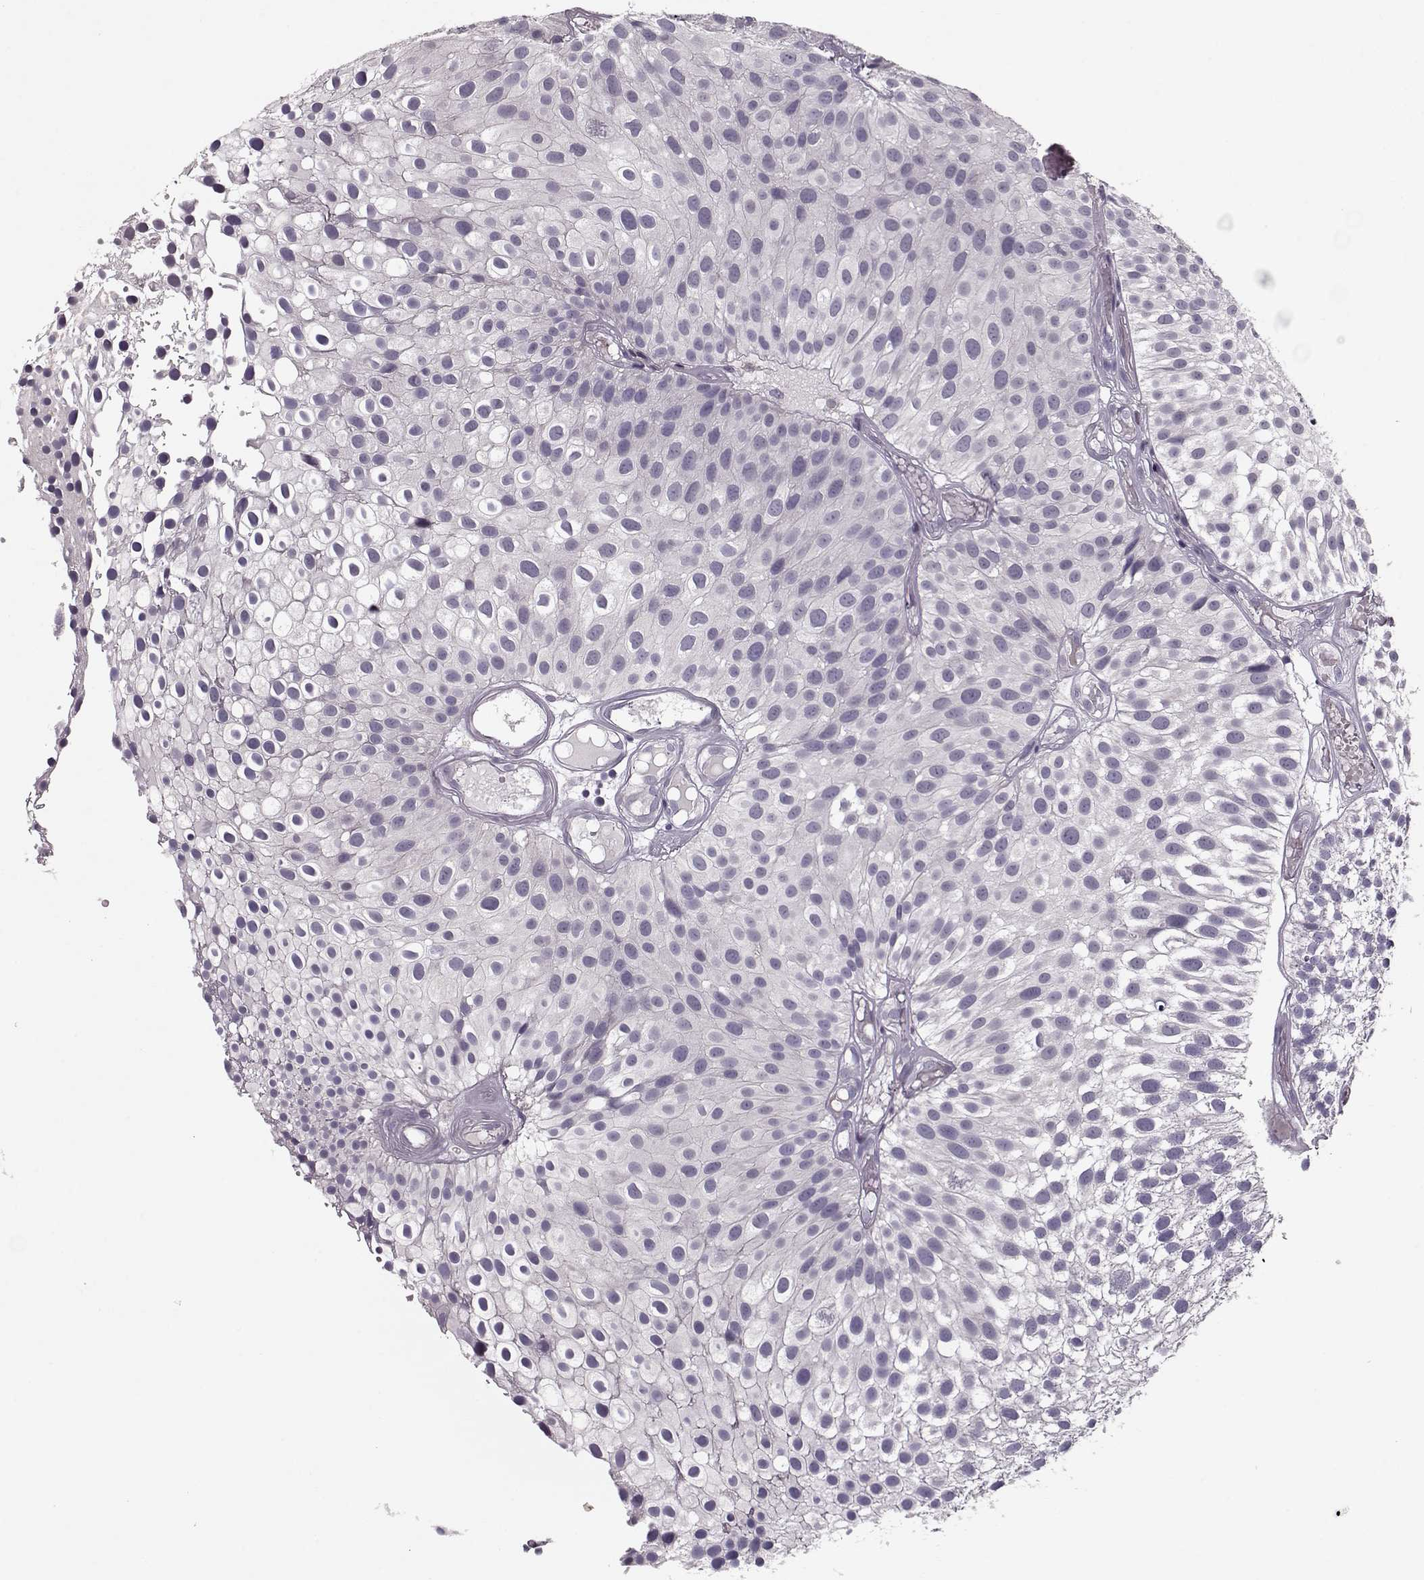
{"staining": {"intensity": "negative", "quantity": "none", "location": "none"}, "tissue": "urothelial cancer", "cell_type": "Tumor cells", "image_type": "cancer", "snomed": [{"axis": "morphology", "description": "Urothelial carcinoma, Low grade"}, {"axis": "topography", "description": "Urinary bladder"}], "caption": "Protein analysis of low-grade urothelial carcinoma displays no significant staining in tumor cells. The staining was performed using DAB (3,3'-diaminobenzidine) to visualize the protein expression in brown, while the nuclei were stained in blue with hematoxylin (Magnification: 20x).", "gene": "DNAI3", "patient": {"sex": "male", "age": 79}}